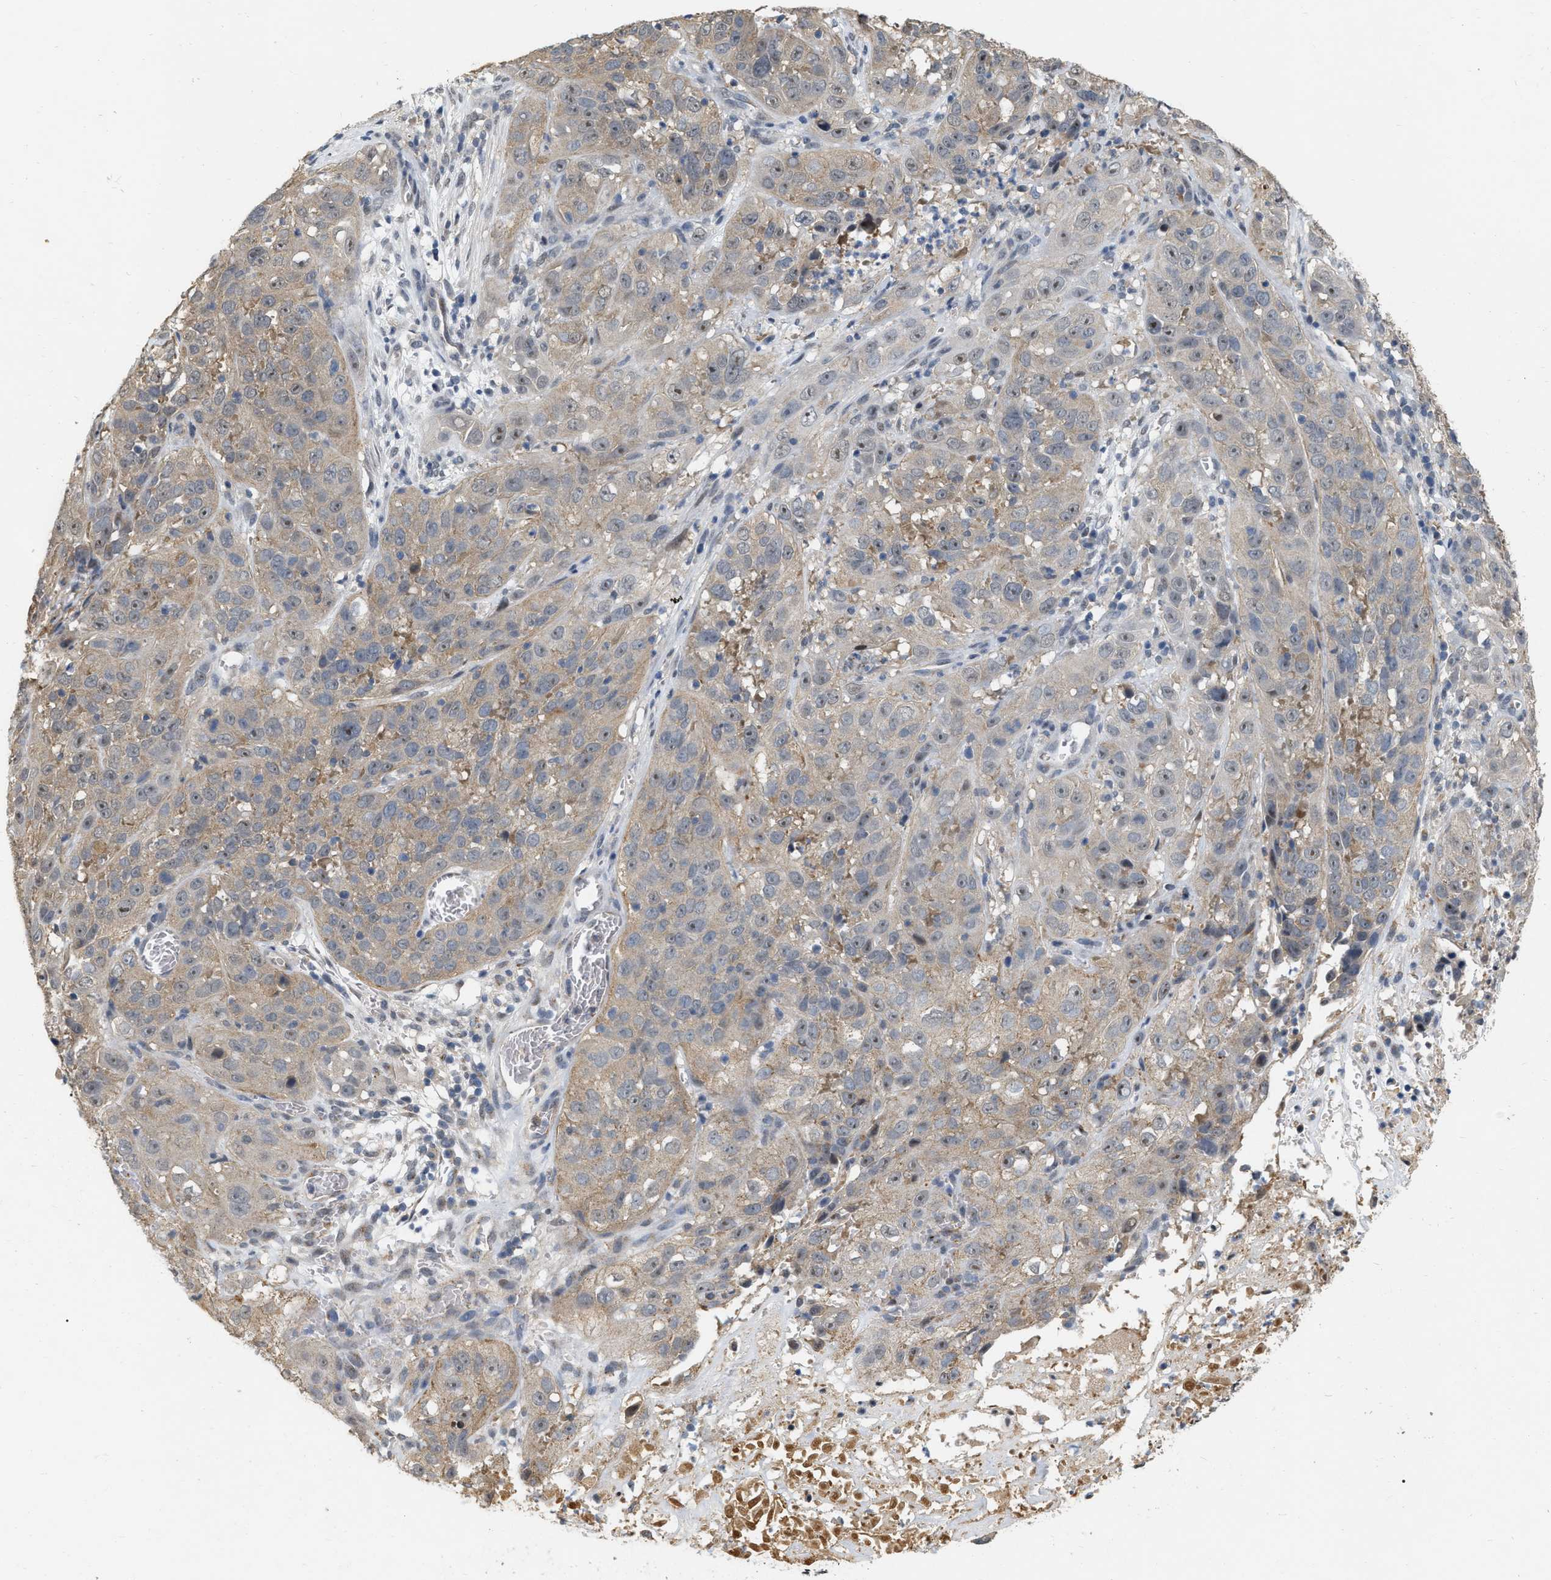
{"staining": {"intensity": "moderate", "quantity": "<25%", "location": "nuclear"}, "tissue": "cervical cancer", "cell_type": "Tumor cells", "image_type": "cancer", "snomed": [{"axis": "morphology", "description": "Squamous cell carcinoma, NOS"}, {"axis": "topography", "description": "Cervix"}], "caption": "Immunohistochemistry (IHC) of human cervical cancer exhibits low levels of moderate nuclear staining in approximately <25% of tumor cells.", "gene": "RUVBL1", "patient": {"sex": "female", "age": 32}}